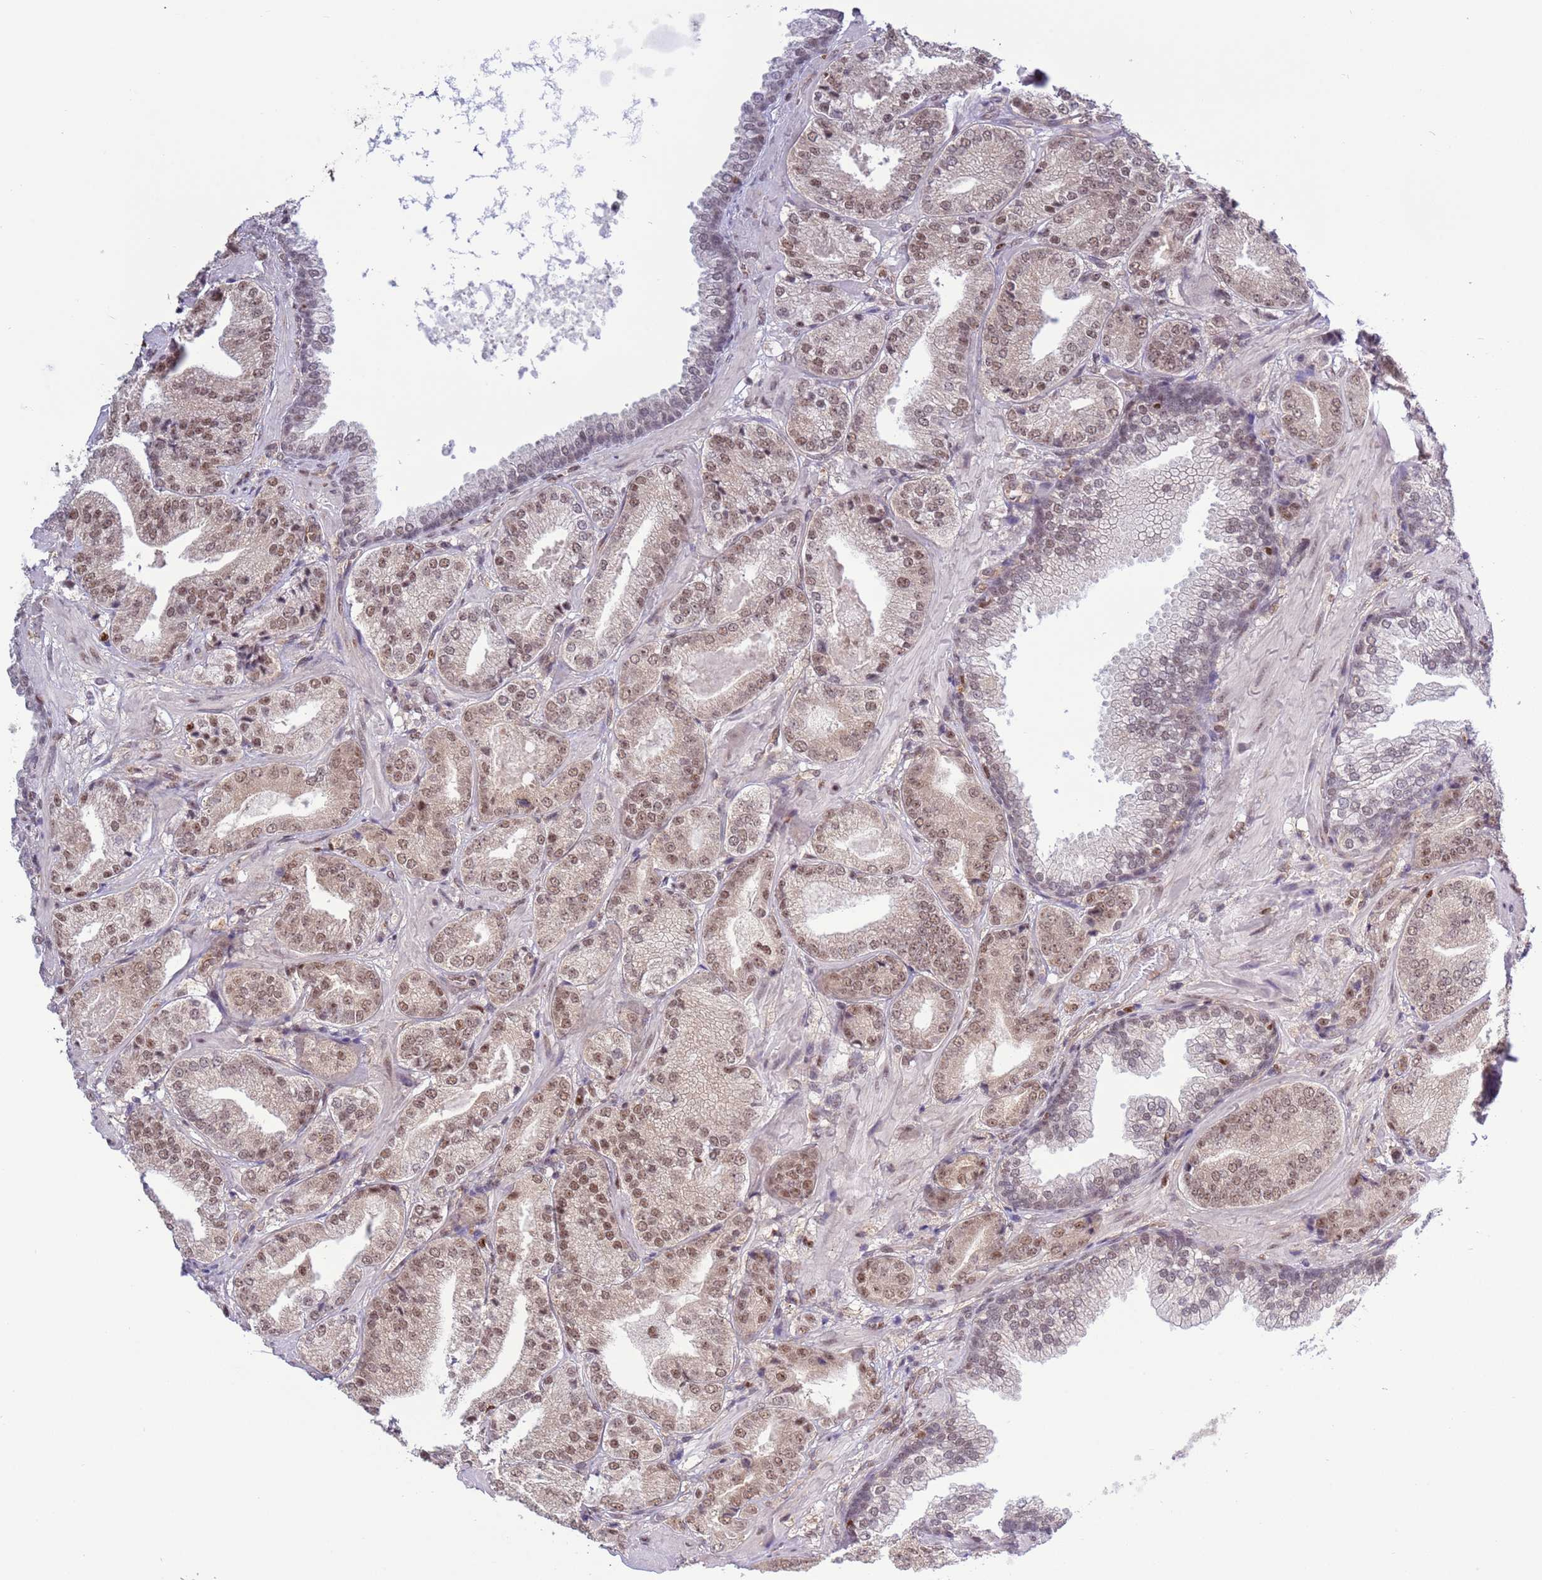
{"staining": {"intensity": "weak", "quantity": ">75%", "location": "nuclear"}, "tissue": "prostate cancer", "cell_type": "Tumor cells", "image_type": "cancer", "snomed": [{"axis": "morphology", "description": "Adenocarcinoma, High grade"}, {"axis": "topography", "description": "Prostate"}], "caption": "Weak nuclear positivity for a protein is appreciated in about >75% of tumor cells of prostate adenocarcinoma (high-grade) using immunohistochemistry.", "gene": "PRPF6", "patient": {"sex": "male", "age": 63}}